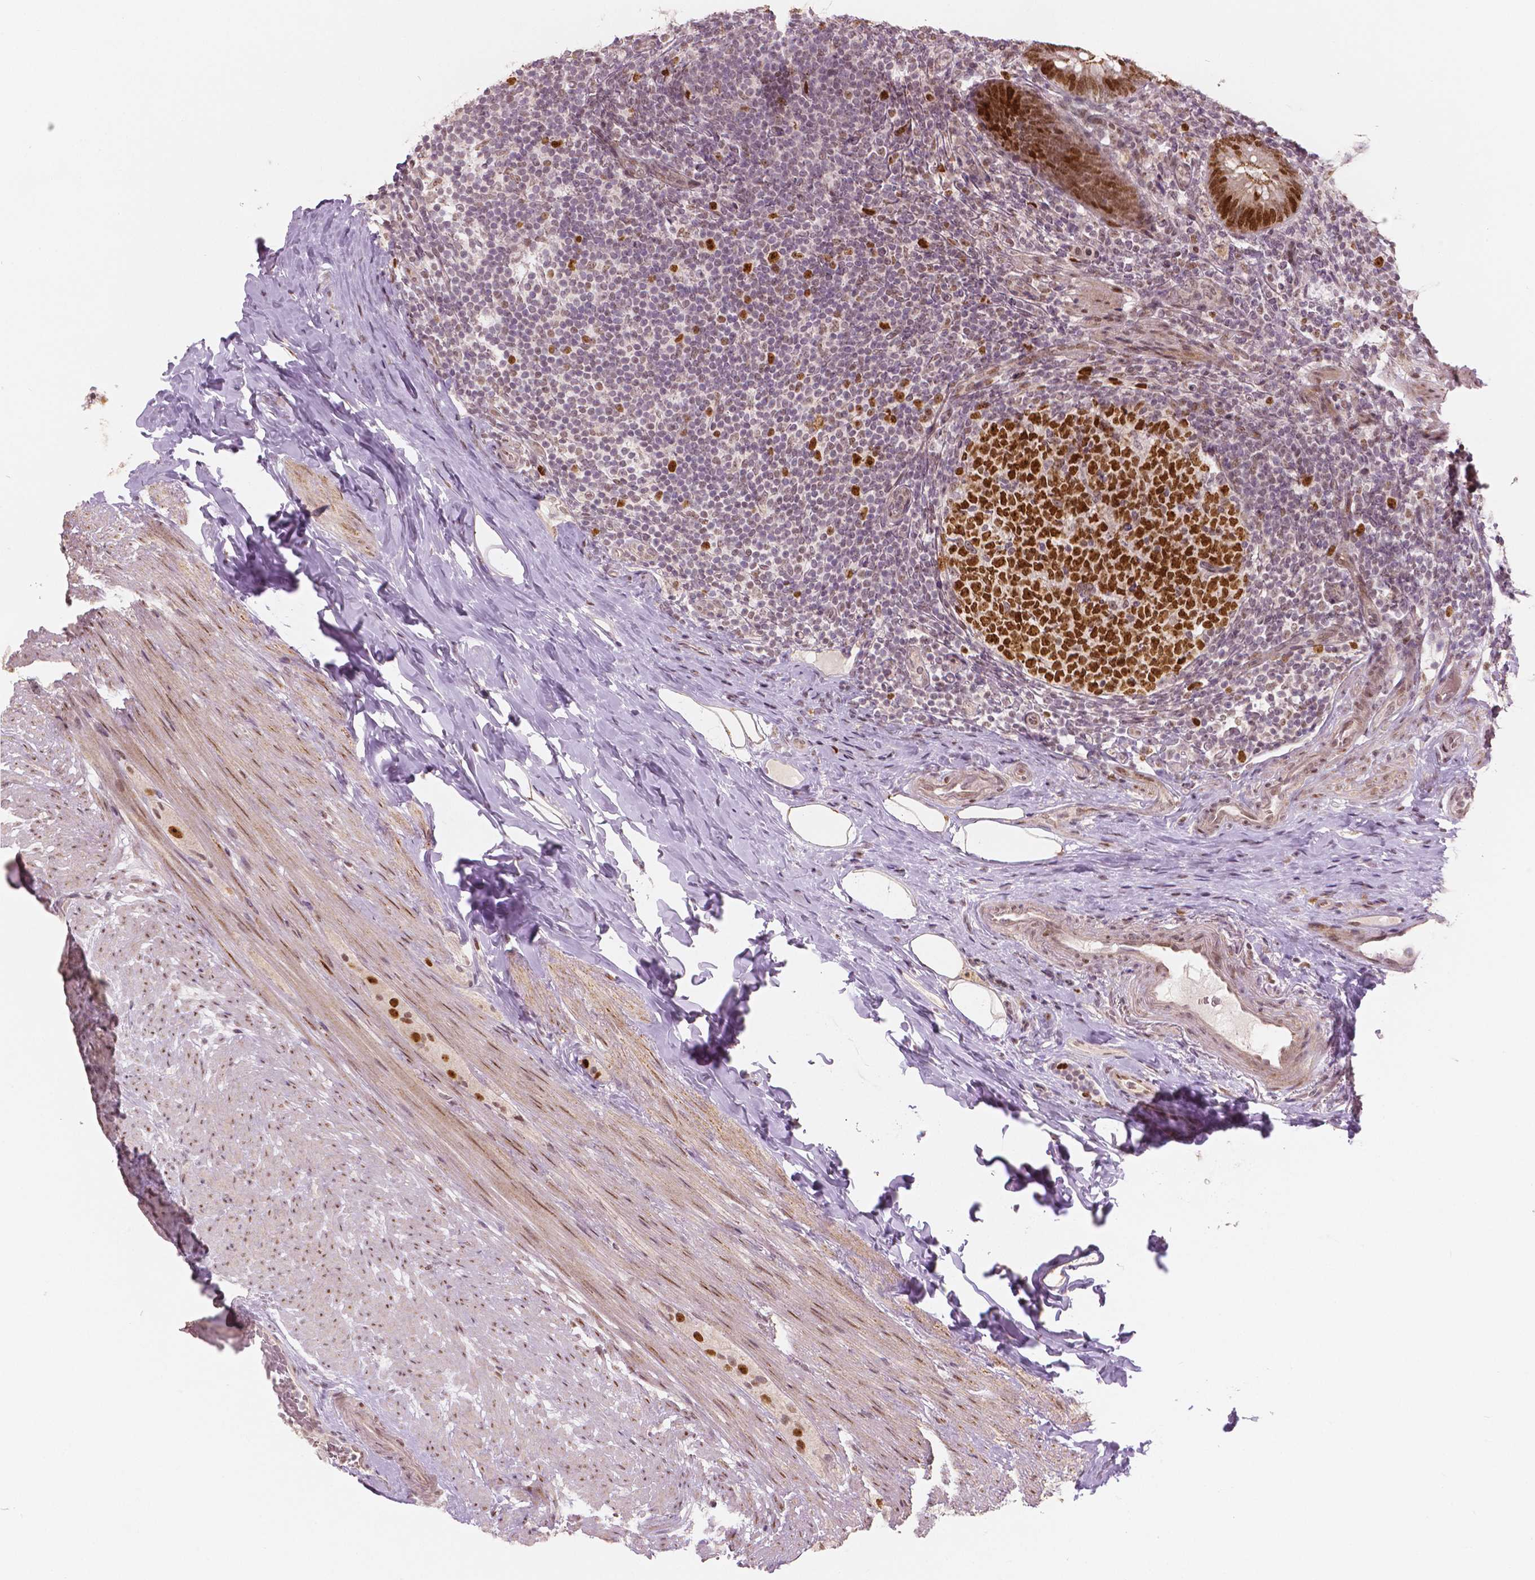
{"staining": {"intensity": "moderate", "quantity": ">75%", "location": "cytoplasmic/membranous,nuclear"}, "tissue": "appendix", "cell_type": "Glandular cells", "image_type": "normal", "snomed": [{"axis": "morphology", "description": "Normal tissue, NOS"}, {"axis": "topography", "description": "Appendix"}], "caption": "IHC micrograph of normal human appendix stained for a protein (brown), which shows medium levels of moderate cytoplasmic/membranous,nuclear expression in approximately >75% of glandular cells.", "gene": "NSD2", "patient": {"sex": "male", "age": 47}}